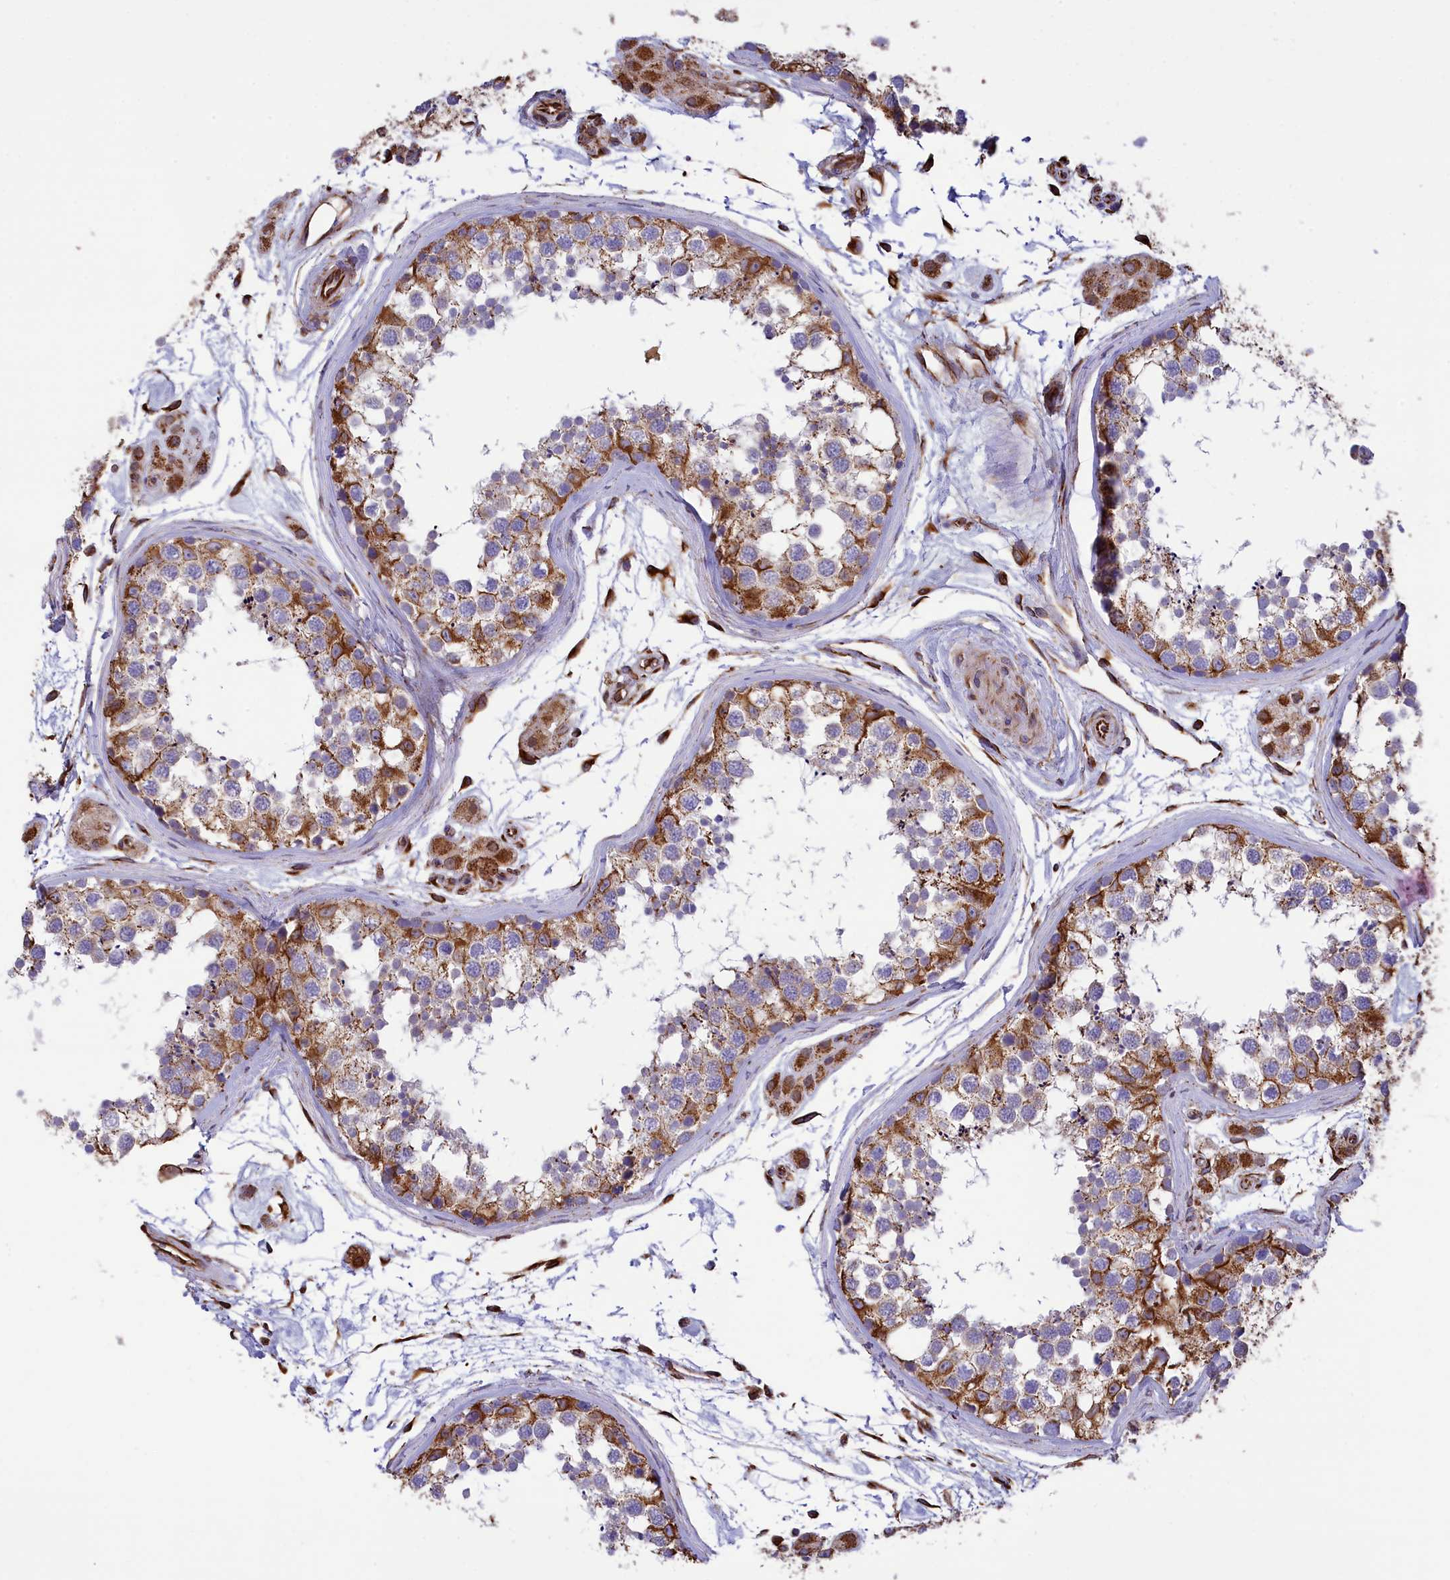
{"staining": {"intensity": "moderate", "quantity": "25%-75%", "location": "cytoplasmic/membranous"}, "tissue": "testis", "cell_type": "Cells in seminiferous ducts", "image_type": "normal", "snomed": [{"axis": "morphology", "description": "Normal tissue, NOS"}, {"axis": "topography", "description": "Testis"}], "caption": "This histopathology image demonstrates IHC staining of benign testis, with medium moderate cytoplasmic/membranous positivity in approximately 25%-75% of cells in seminiferous ducts.", "gene": "GATB", "patient": {"sex": "male", "age": 56}}